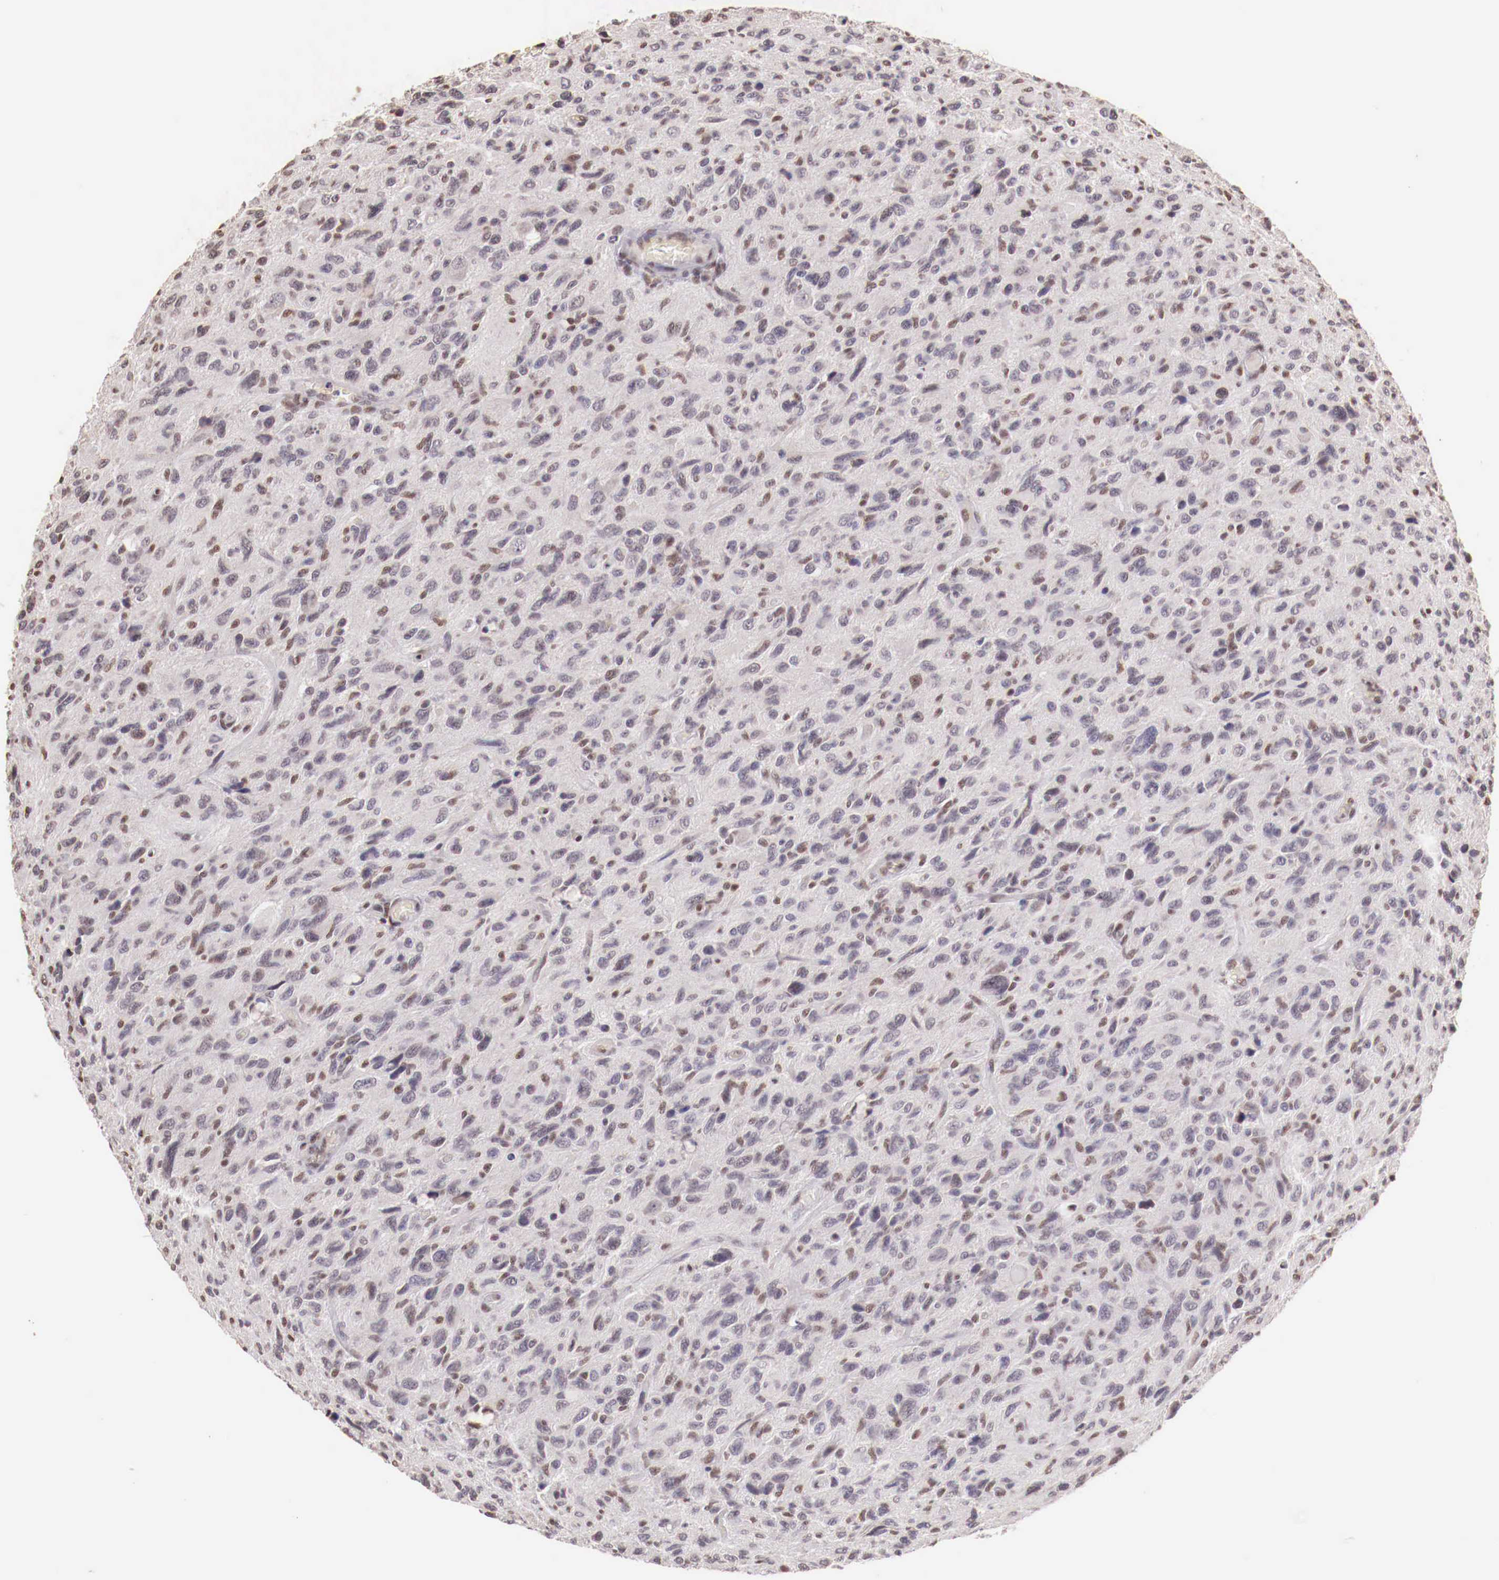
{"staining": {"intensity": "weak", "quantity": "<25%", "location": "nuclear"}, "tissue": "glioma", "cell_type": "Tumor cells", "image_type": "cancer", "snomed": [{"axis": "morphology", "description": "Glioma, malignant, High grade"}, {"axis": "topography", "description": "Brain"}], "caption": "This is an immunohistochemistry histopathology image of human glioma. There is no positivity in tumor cells.", "gene": "SP1", "patient": {"sex": "female", "age": 60}}